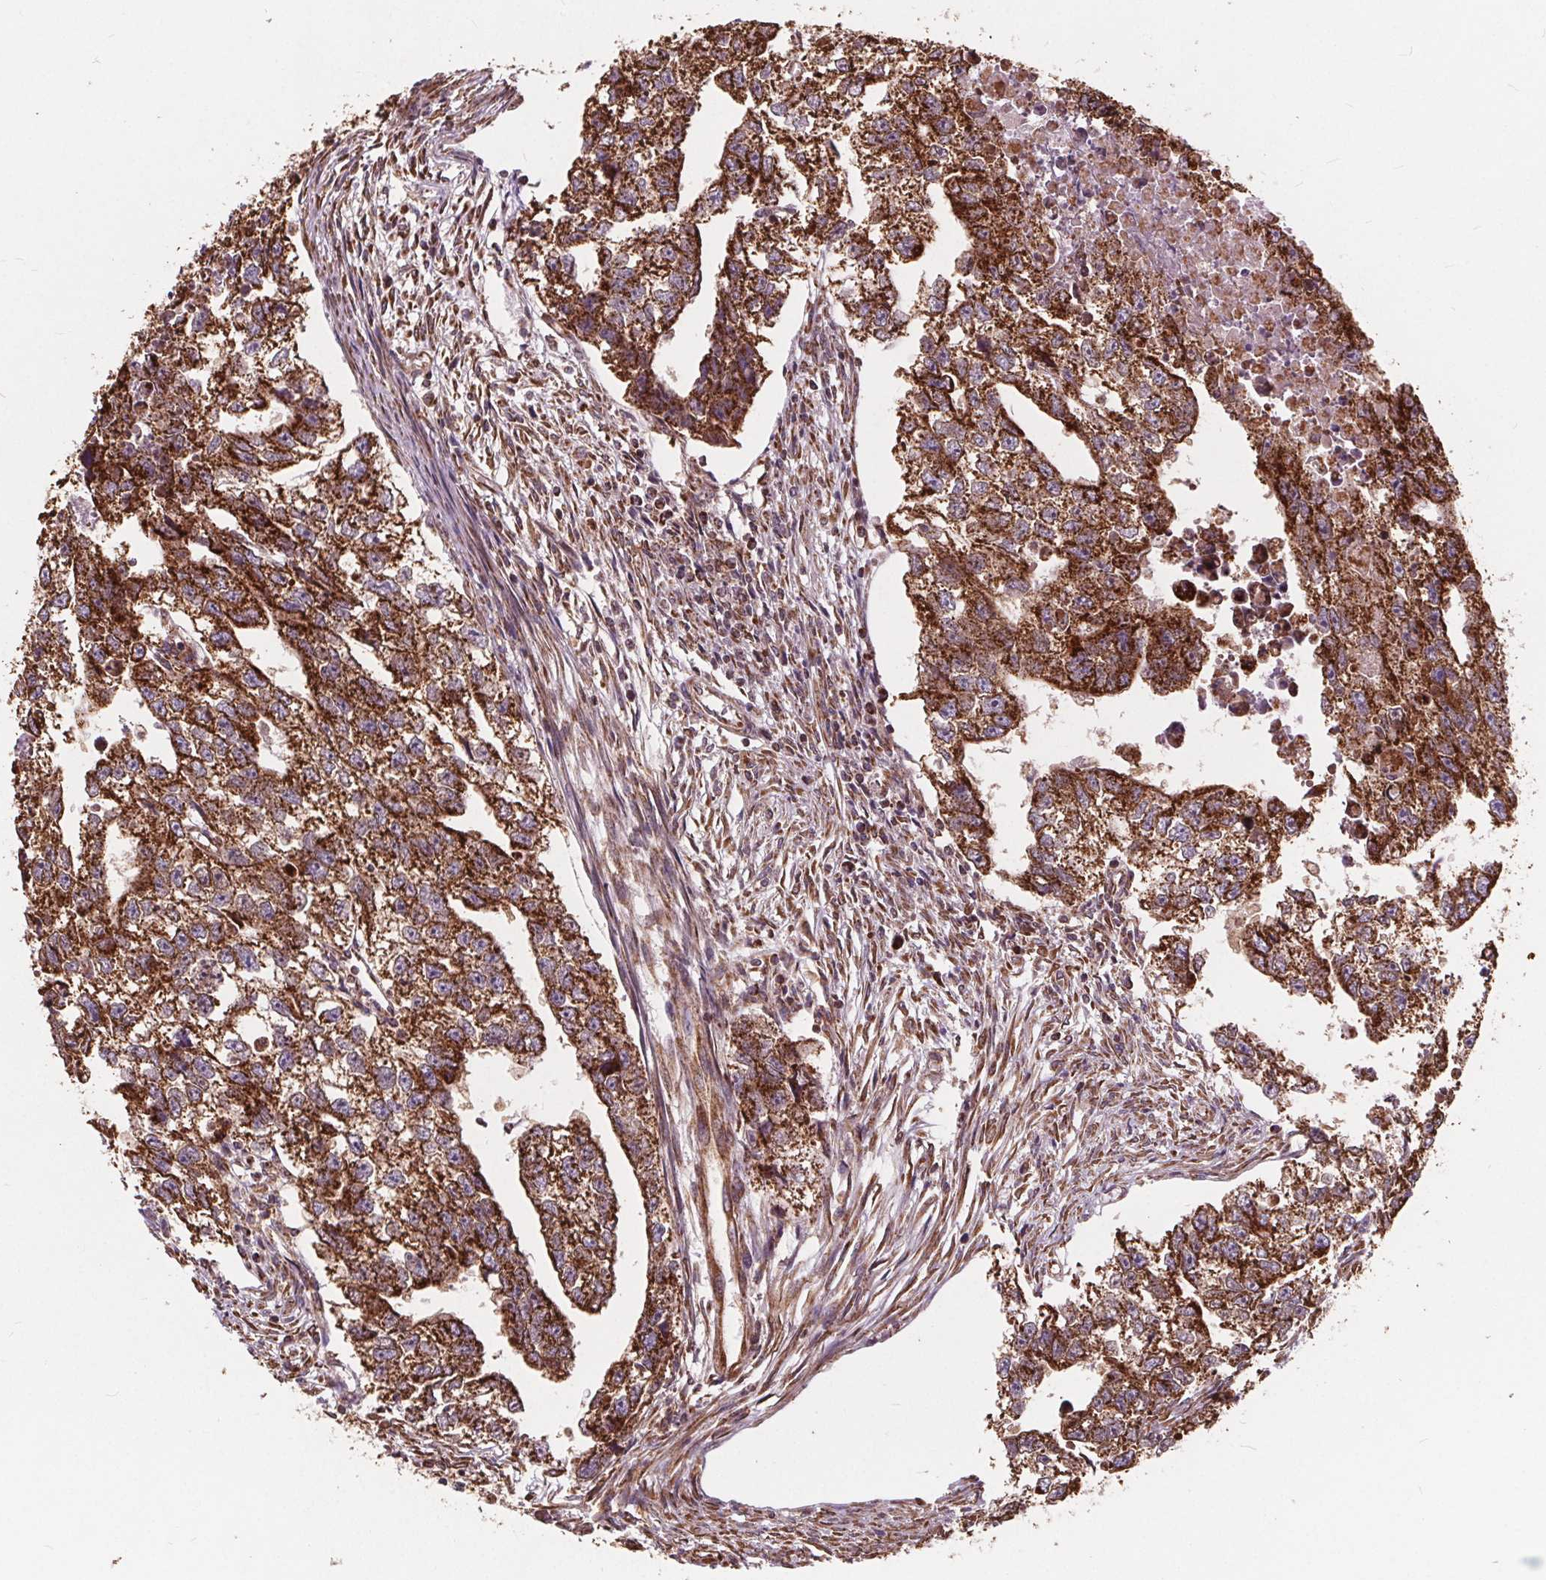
{"staining": {"intensity": "strong", "quantity": ">75%", "location": "cytoplasmic/membranous"}, "tissue": "testis cancer", "cell_type": "Tumor cells", "image_type": "cancer", "snomed": [{"axis": "morphology", "description": "Carcinoma, Embryonal, NOS"}, {"axis": "morphology", "description": "Teratoma, malignant, NOS"}, {"axis": "topography", "description": "Testis"}], "caption": "Strong cytoplasmic/membranous protein positivity is appreciated in about >75% of tumor cells in testis cancer. The protein of interest is shown in brown color, while the nuclei are stained blue.", "gene": "PLSCR3", "patient": {"sex": "male", "age": 44}}